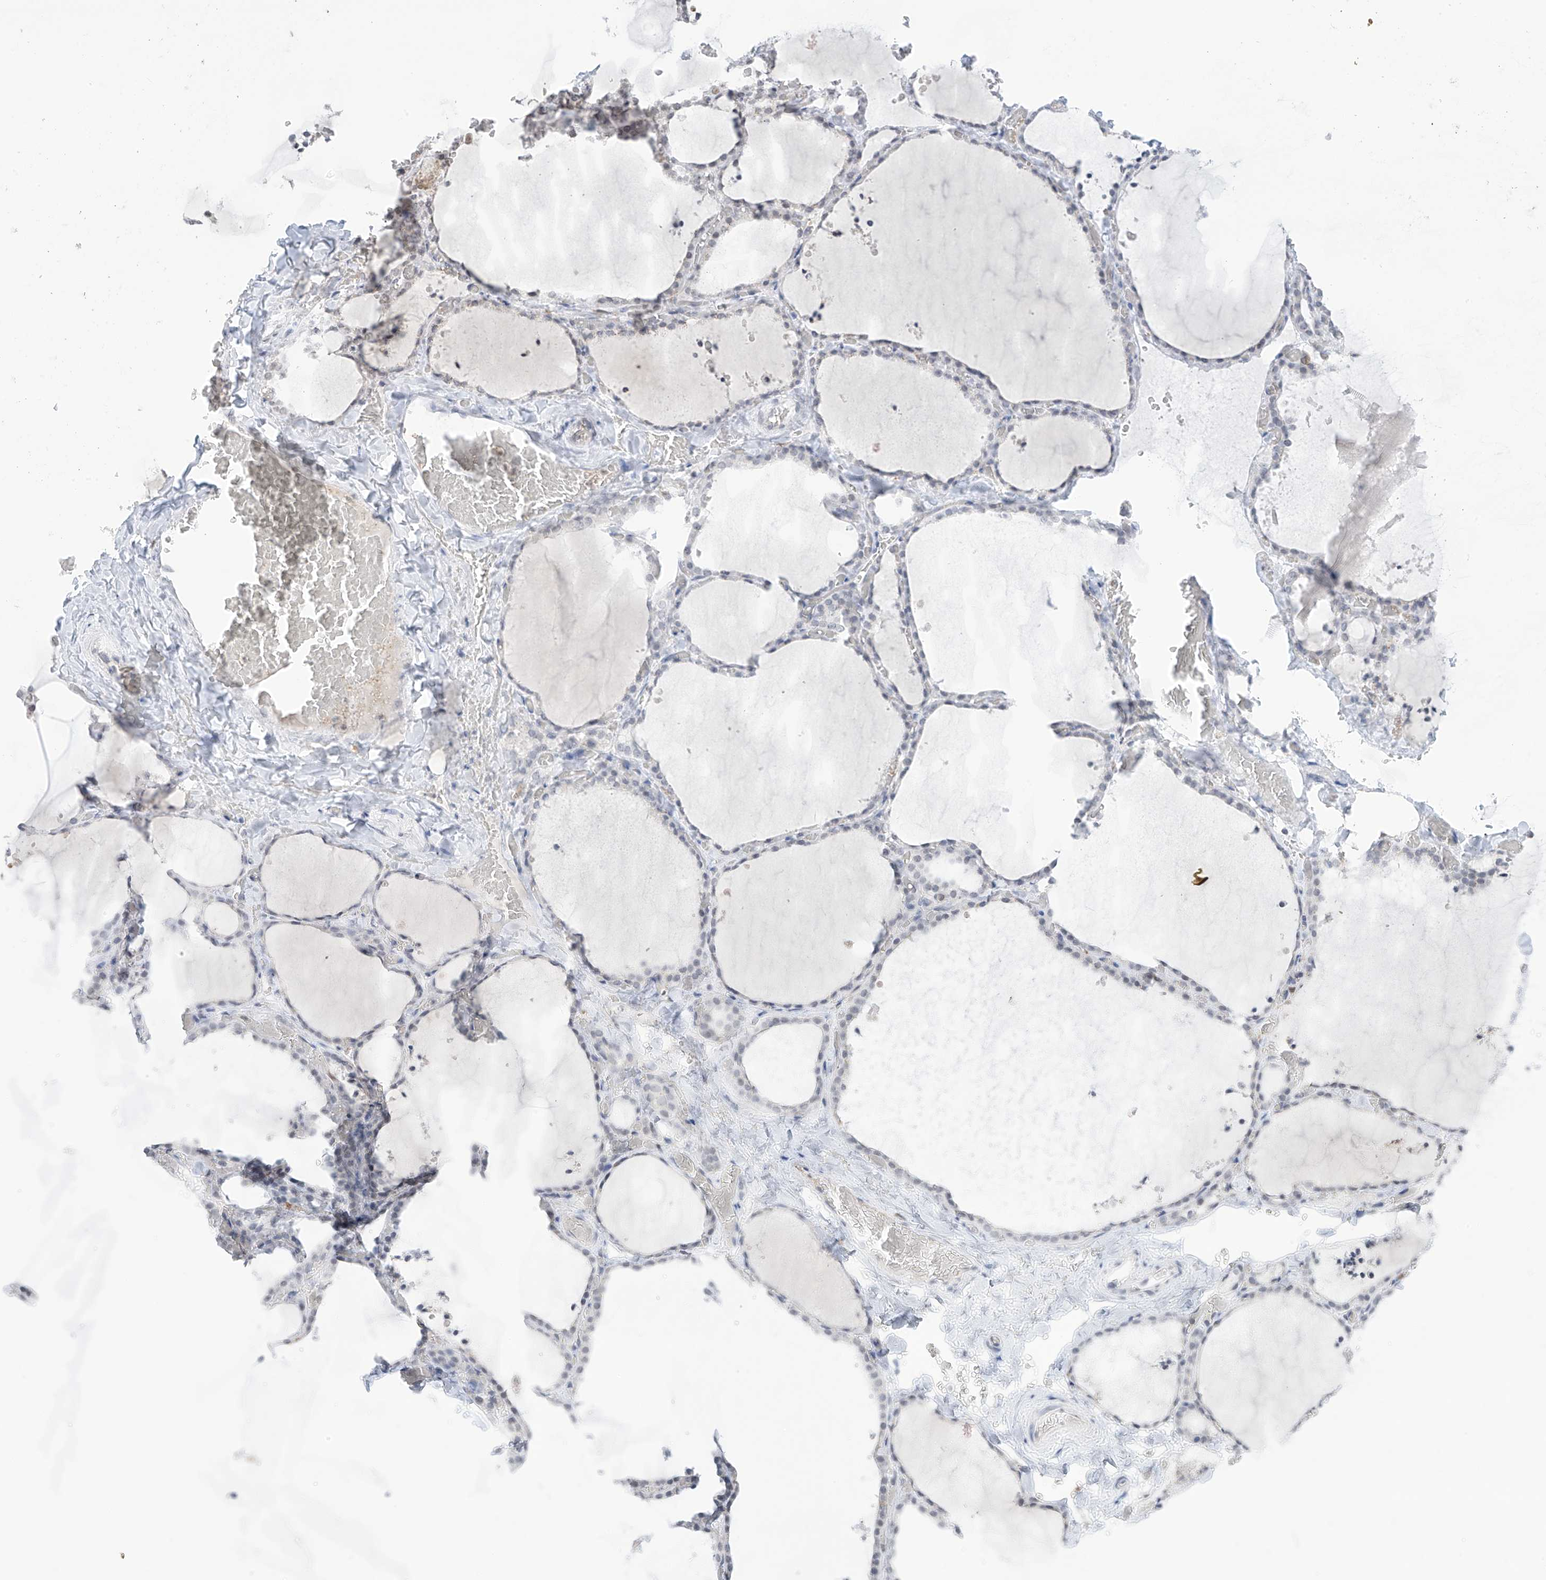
{"staining": {"intensity": "negative", "quantity": "none", "location": "none"}, "tissue": "thyroid gland", "cell_type": "Glandular cells", "image_type": "normal", "snomed": [{"axis": "morphology", "description": "Normal tissue, NOS"}, {"axis": "topography", "description": "Thyroid gland"}], "caption": "This histopathology image is of unremarkable thyroid gland stained with IHC to label a protein in brown with the nuclei are counter-stained blue. There is no positivity in glandular cells. (DAB (3,3'-diaminobenzidine) IHC visualized using brightfield microscopy, high magnification).", "gene": "TBXAS1", "patient": {"sex": "female", "age": 22}}